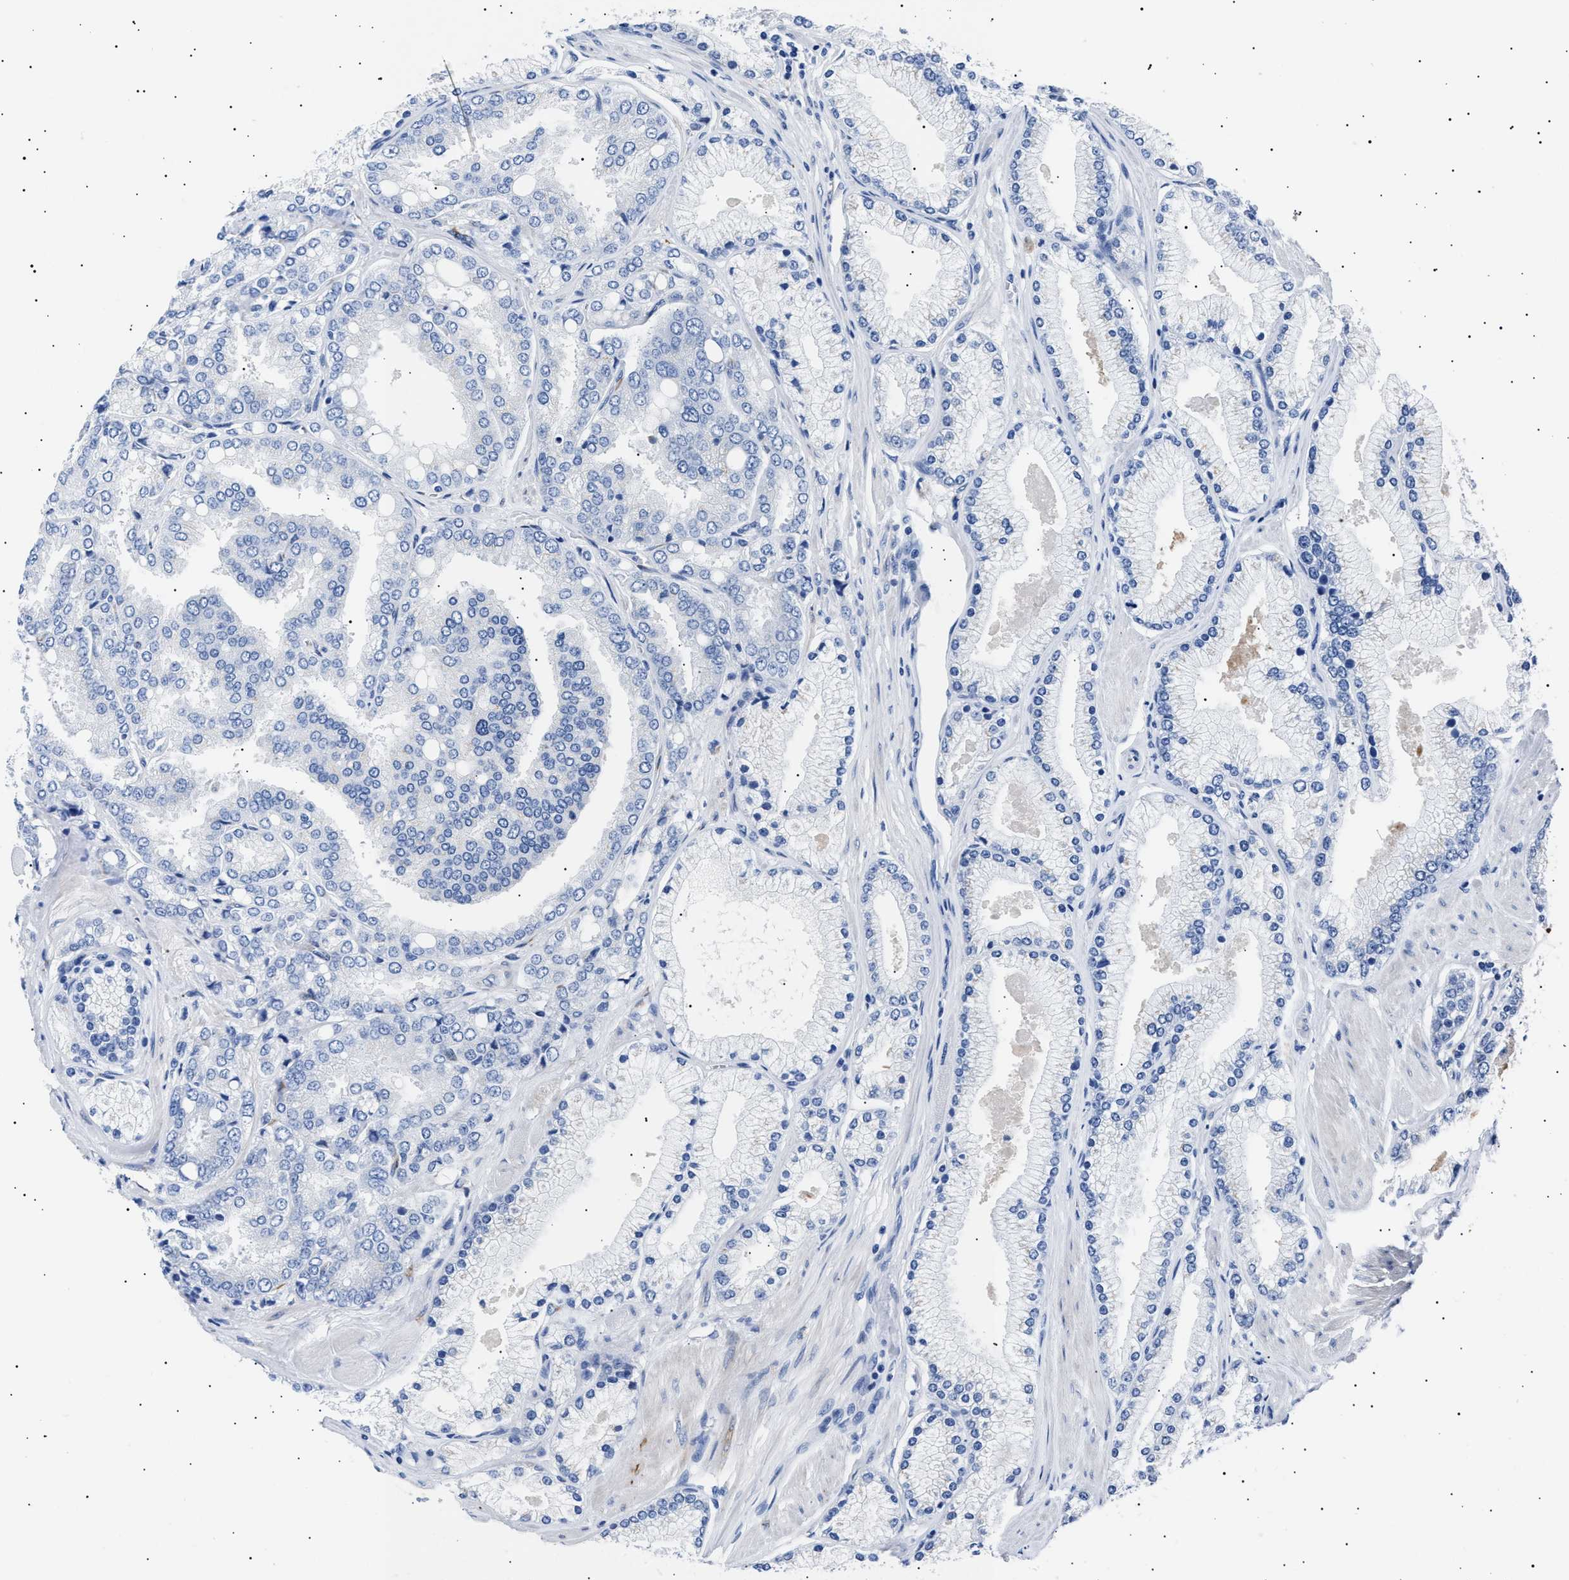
{"staining": {"intensity": "negative", "quantity": "none", "location": "none"}, "tissue": "prostate cancer", "cell_type": "Tumor cells", "image_type": "cancer", "snomed": [{"axis": "morphology", "description": "Adenocarcinoma, High grade"}, {"axis": "topography", "description": "Prostate"}], "caption": "DAB (3,3'-diaminobenzidine) immunohistochemical staining of human prostate cancer (adenocarcinoma (high-grade)) shows no significant positivity in tumor cells.", "gene": "HEMGN", "patient": {"sex": "male", "age": 50}}